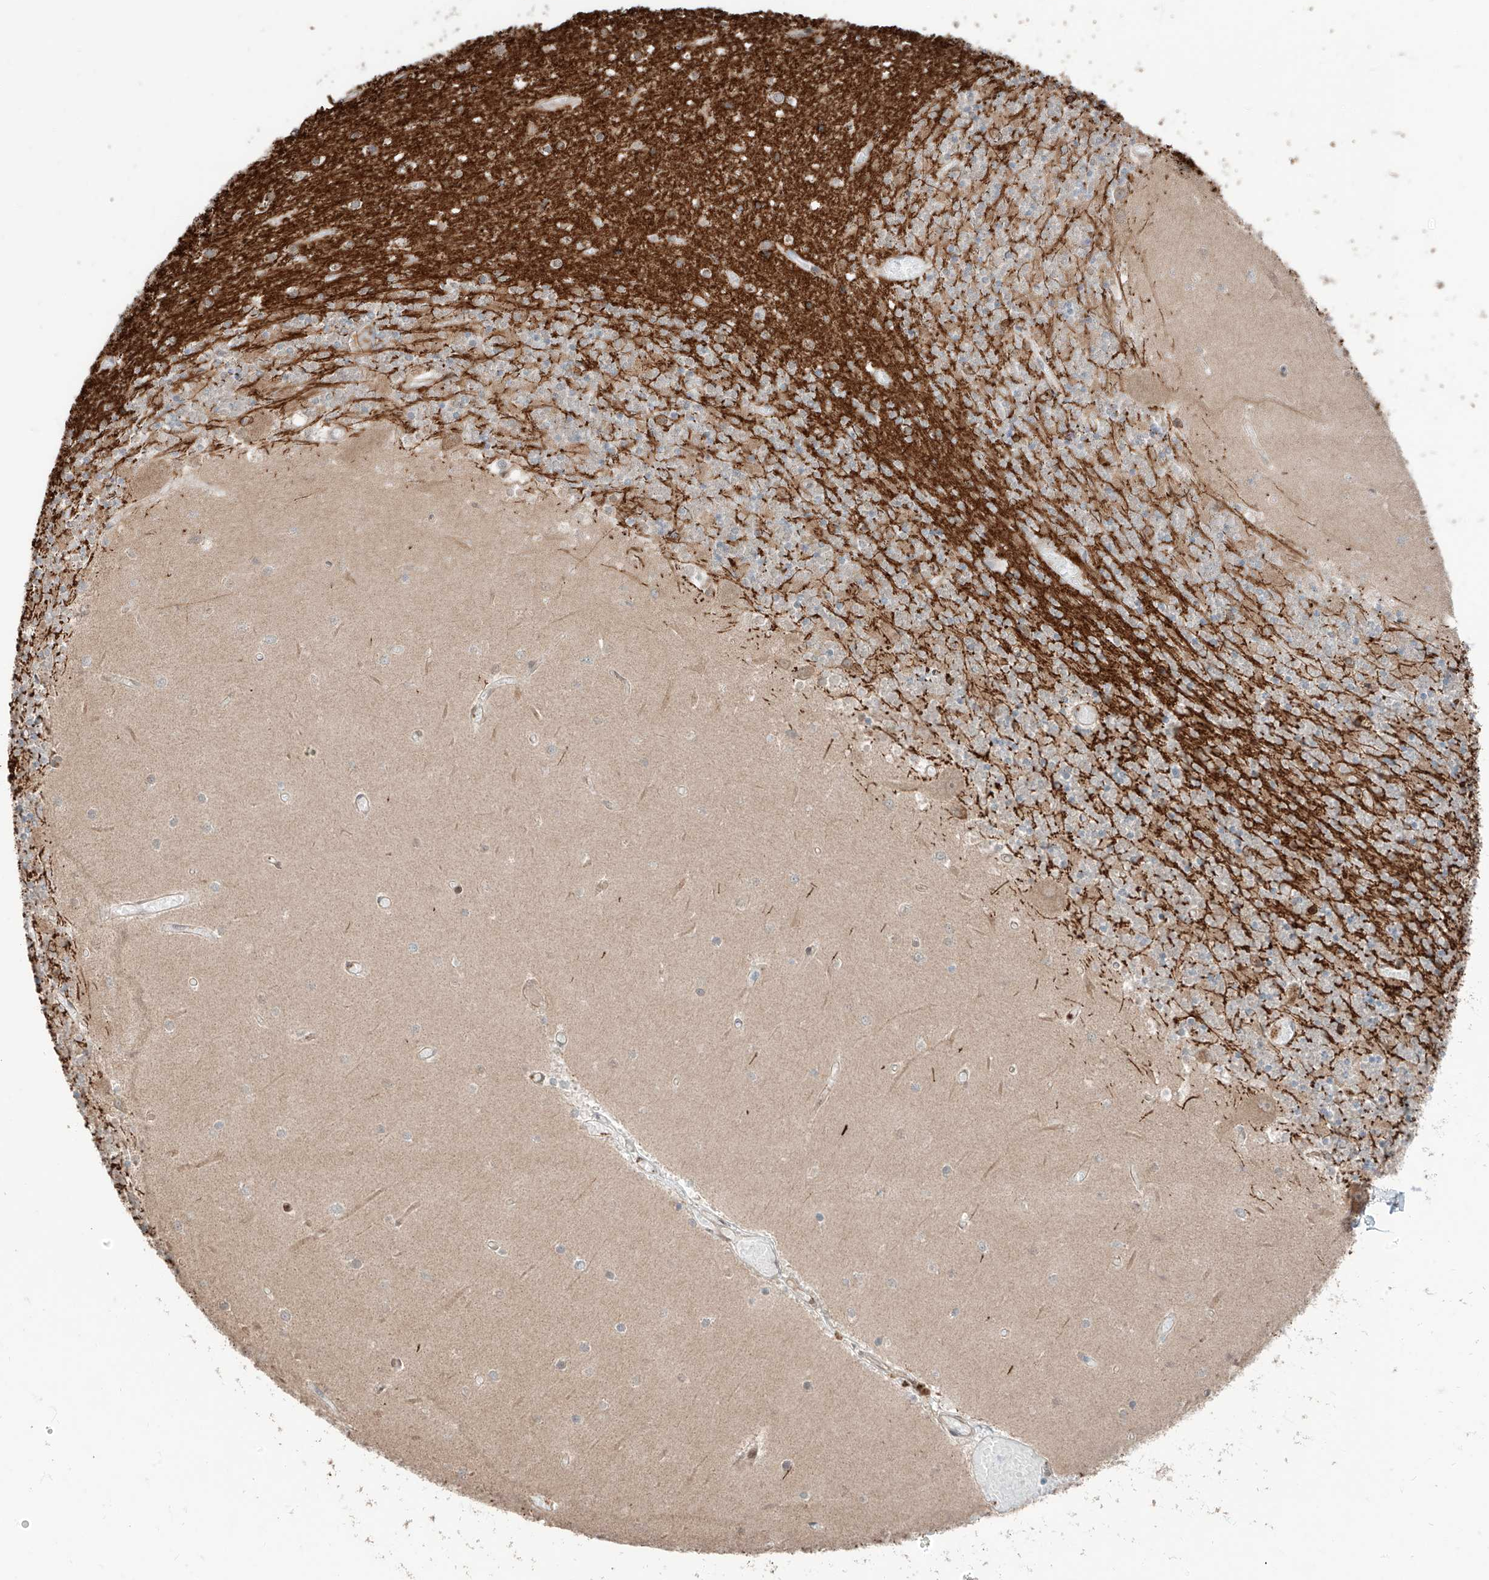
{"staining": {"intensity": "moderate", "quantity": ">75%", "location": "cytoplasmic/membranous"}, "tissue": "cerebellum", "cell_type": "Cells in granular layer", "image_type": "normal", "snomed": [{"axis": "morphology", "description": "Normal tissue, NOS"}, {"axis": "topography", "description": "Cerebellum"}], "caption": "Cerebellum stained with IHC demonstrates moderate cytoplasmic/membranous staining in approximately >75% of cells in granular layer.", "gene": "CEP162", "patient": {"sex": "female", "age": 28}}